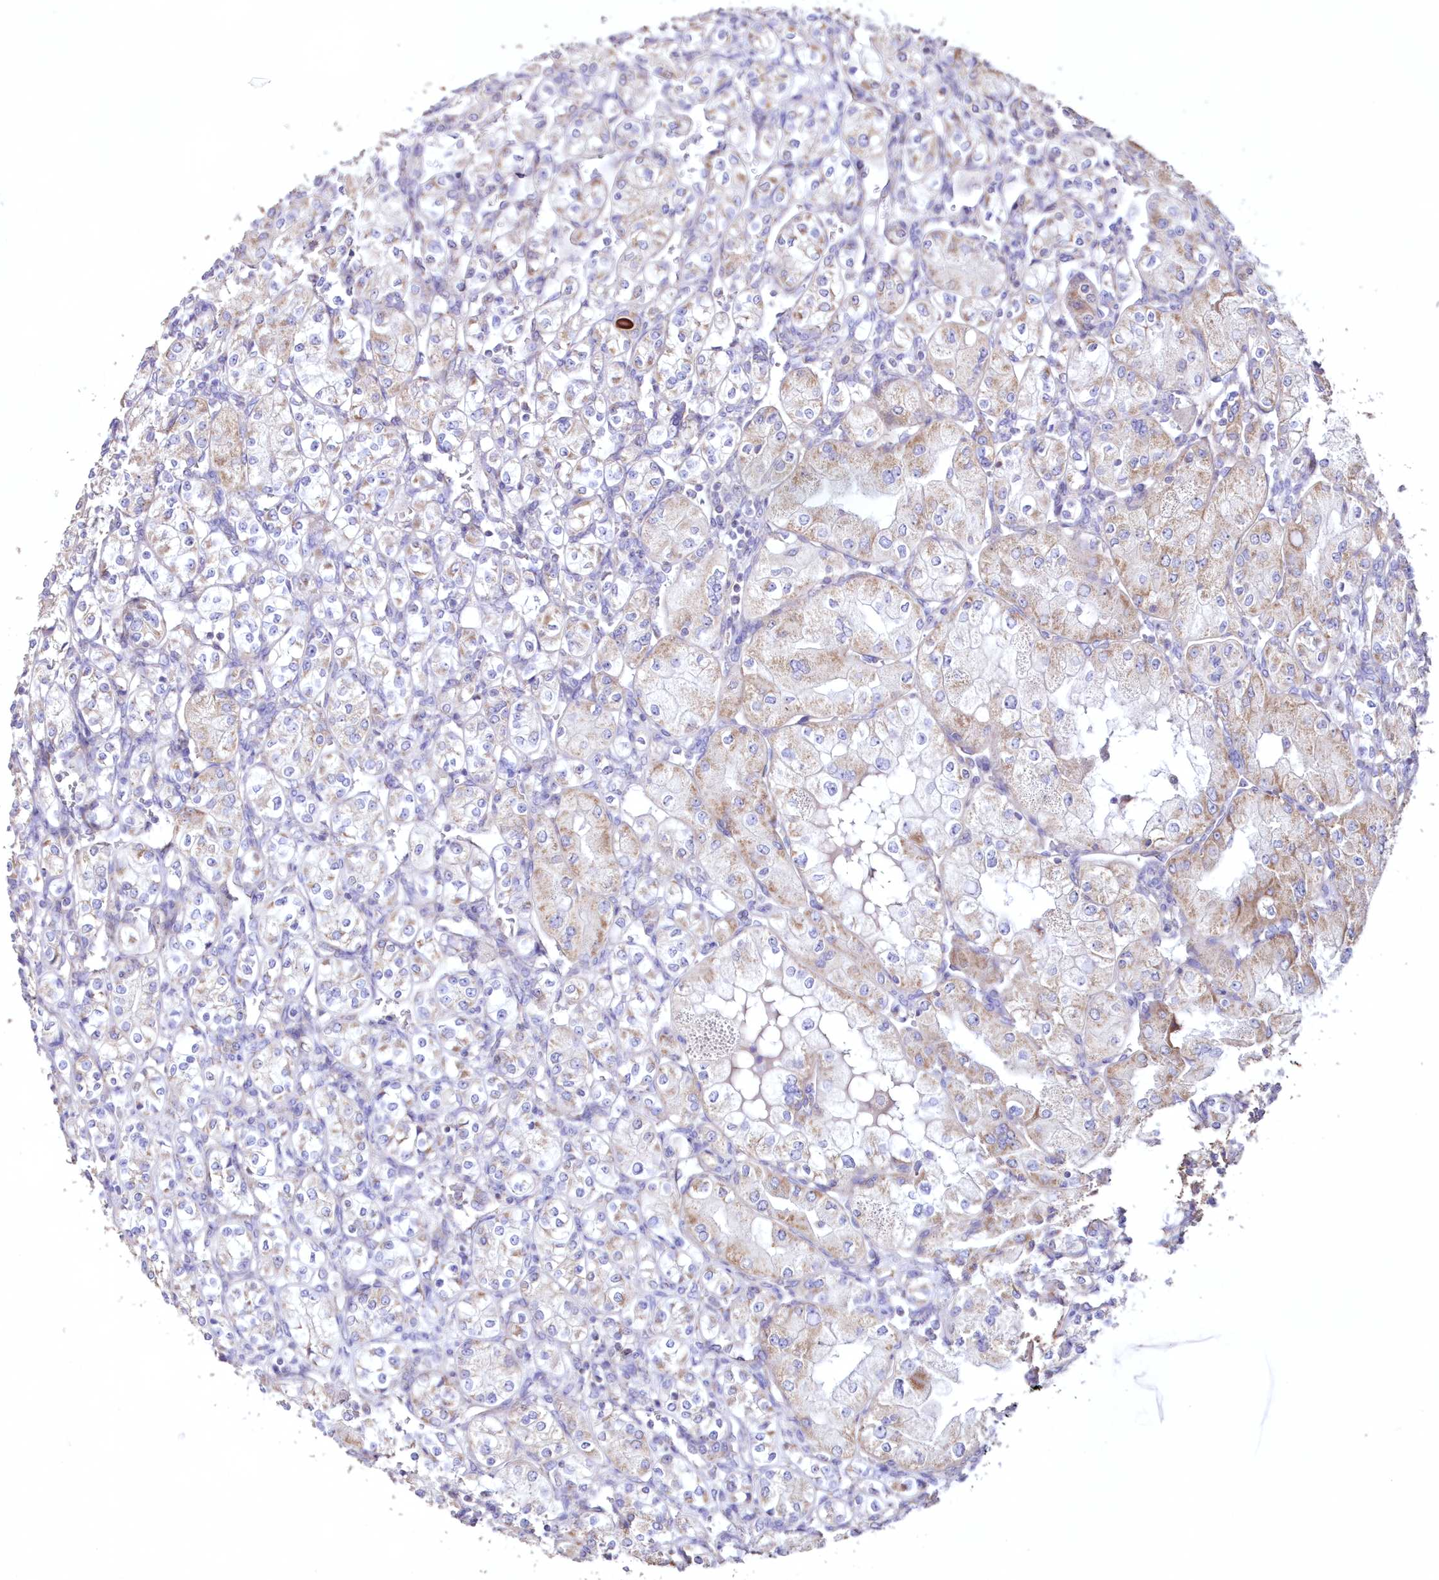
{"staining": {"intensity": "weak", "quantity": "25%-75%", "location": "cytoplasmic/membranous"}, "tissue": "renal cancer", "cell_type": "Tumor cells", "image_type": "cancer", "snomed": [{"axis": "morphology", "description": "Adenocarcinoma, NOS"}, {"axis": "topography", "description": "Kidney"}], "caption": "There is low levels of weak cytoplasmic/membranous expression in tumor cells of adenocarcinoma (renal), as demonstrated by immunohistochemical staining (brown color).", "gene": "HADHB", "patient": {"sex": "male", "age": 77}}